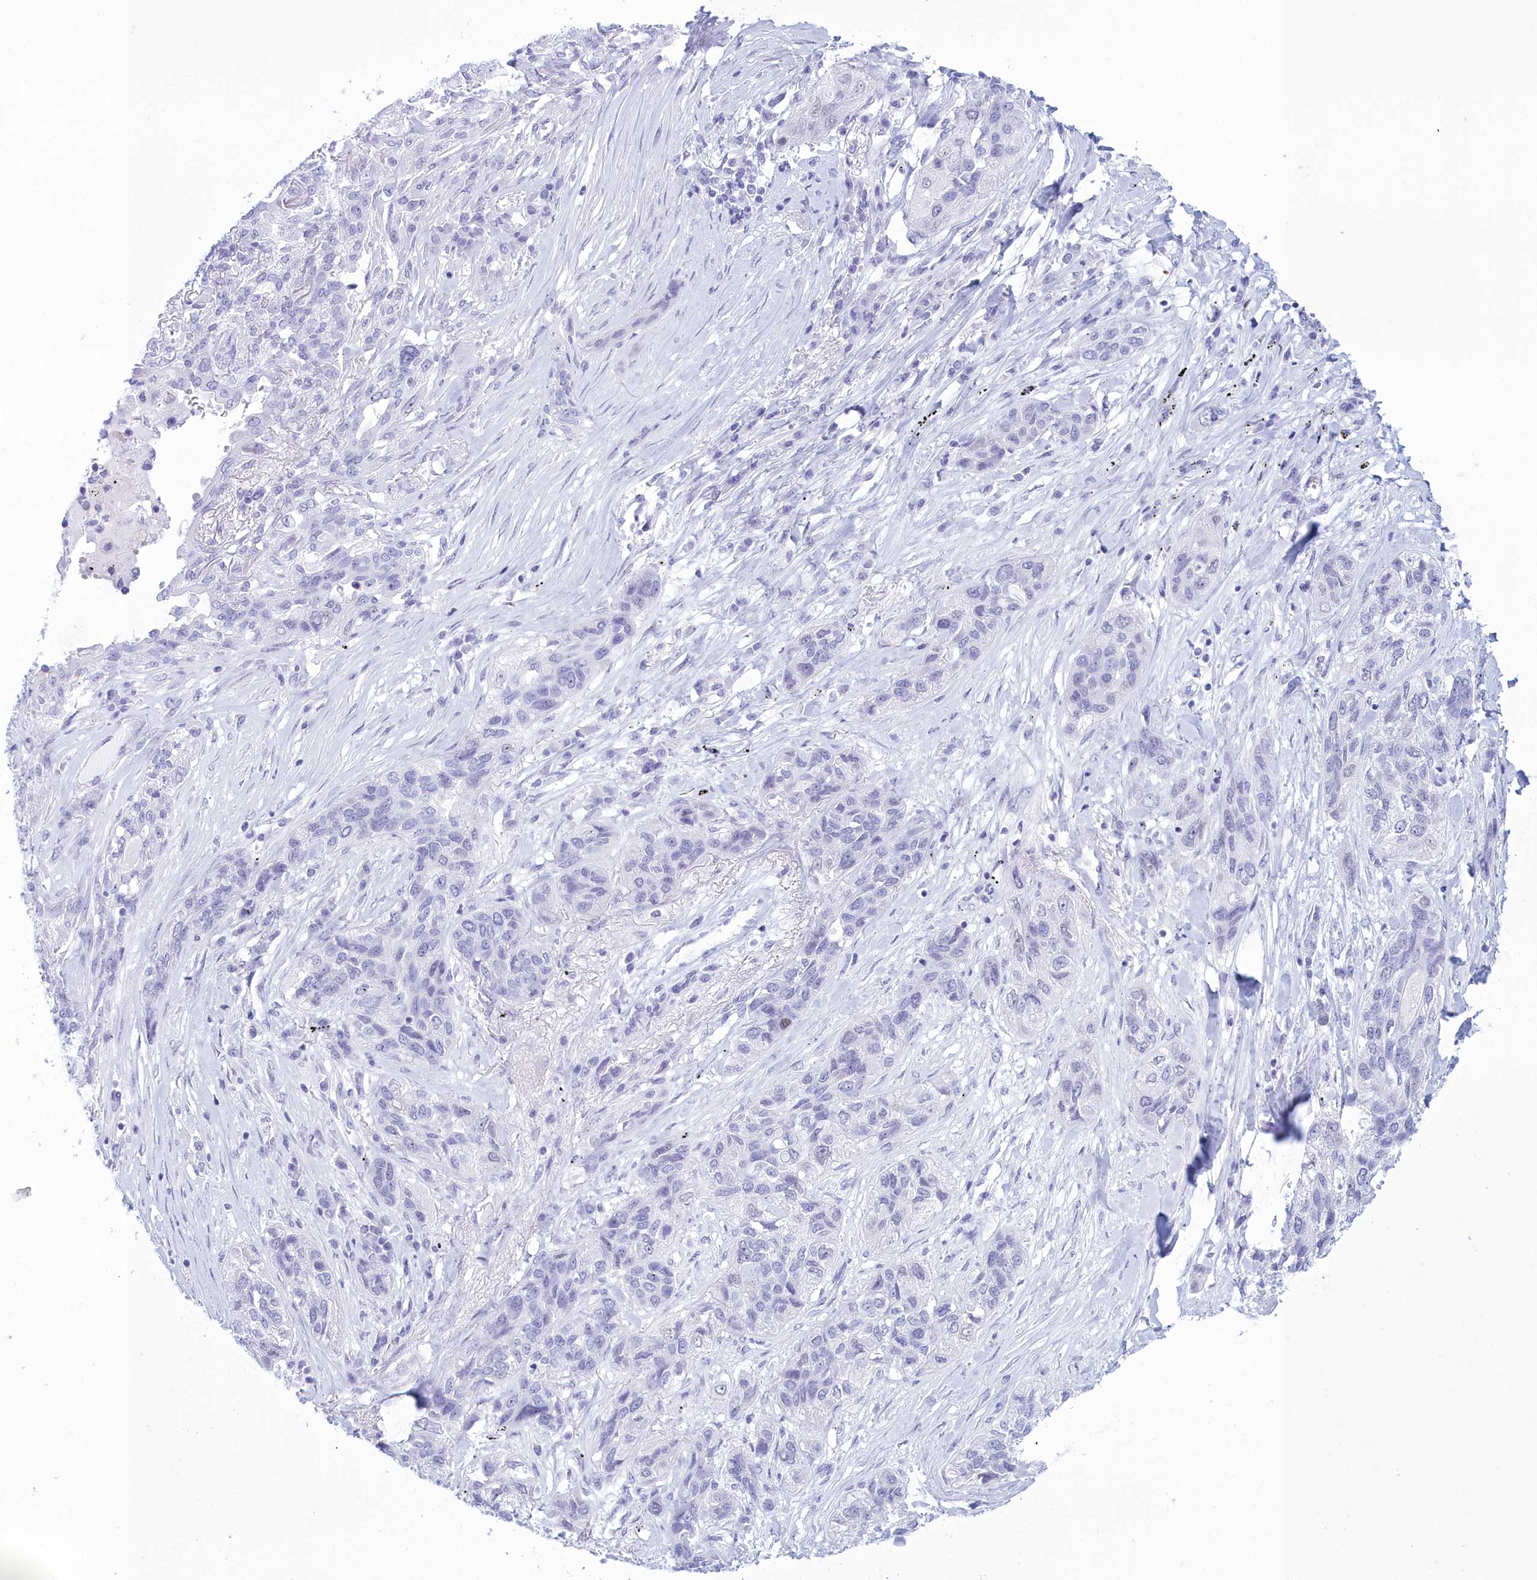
{"staining": {"intensity": "negative", "quantity": "none", "location": "none"}, "tissue": "lung cancer", "cell_type": "Tumor cells", "image_type": "cancer", "snomed": [{"axis": "morphology", "description": "Squamous cell carcinoma, NOS"}, {"axis": "topography", "description": "Lung"}], "caption": "Squamous cell carcinoma (lung) stained for a protein using immunohistochemistry (IHC) exhibits no staining tumor cells.", "gene": "SNX20", "patient": {"sex": "female", "age": 70}}